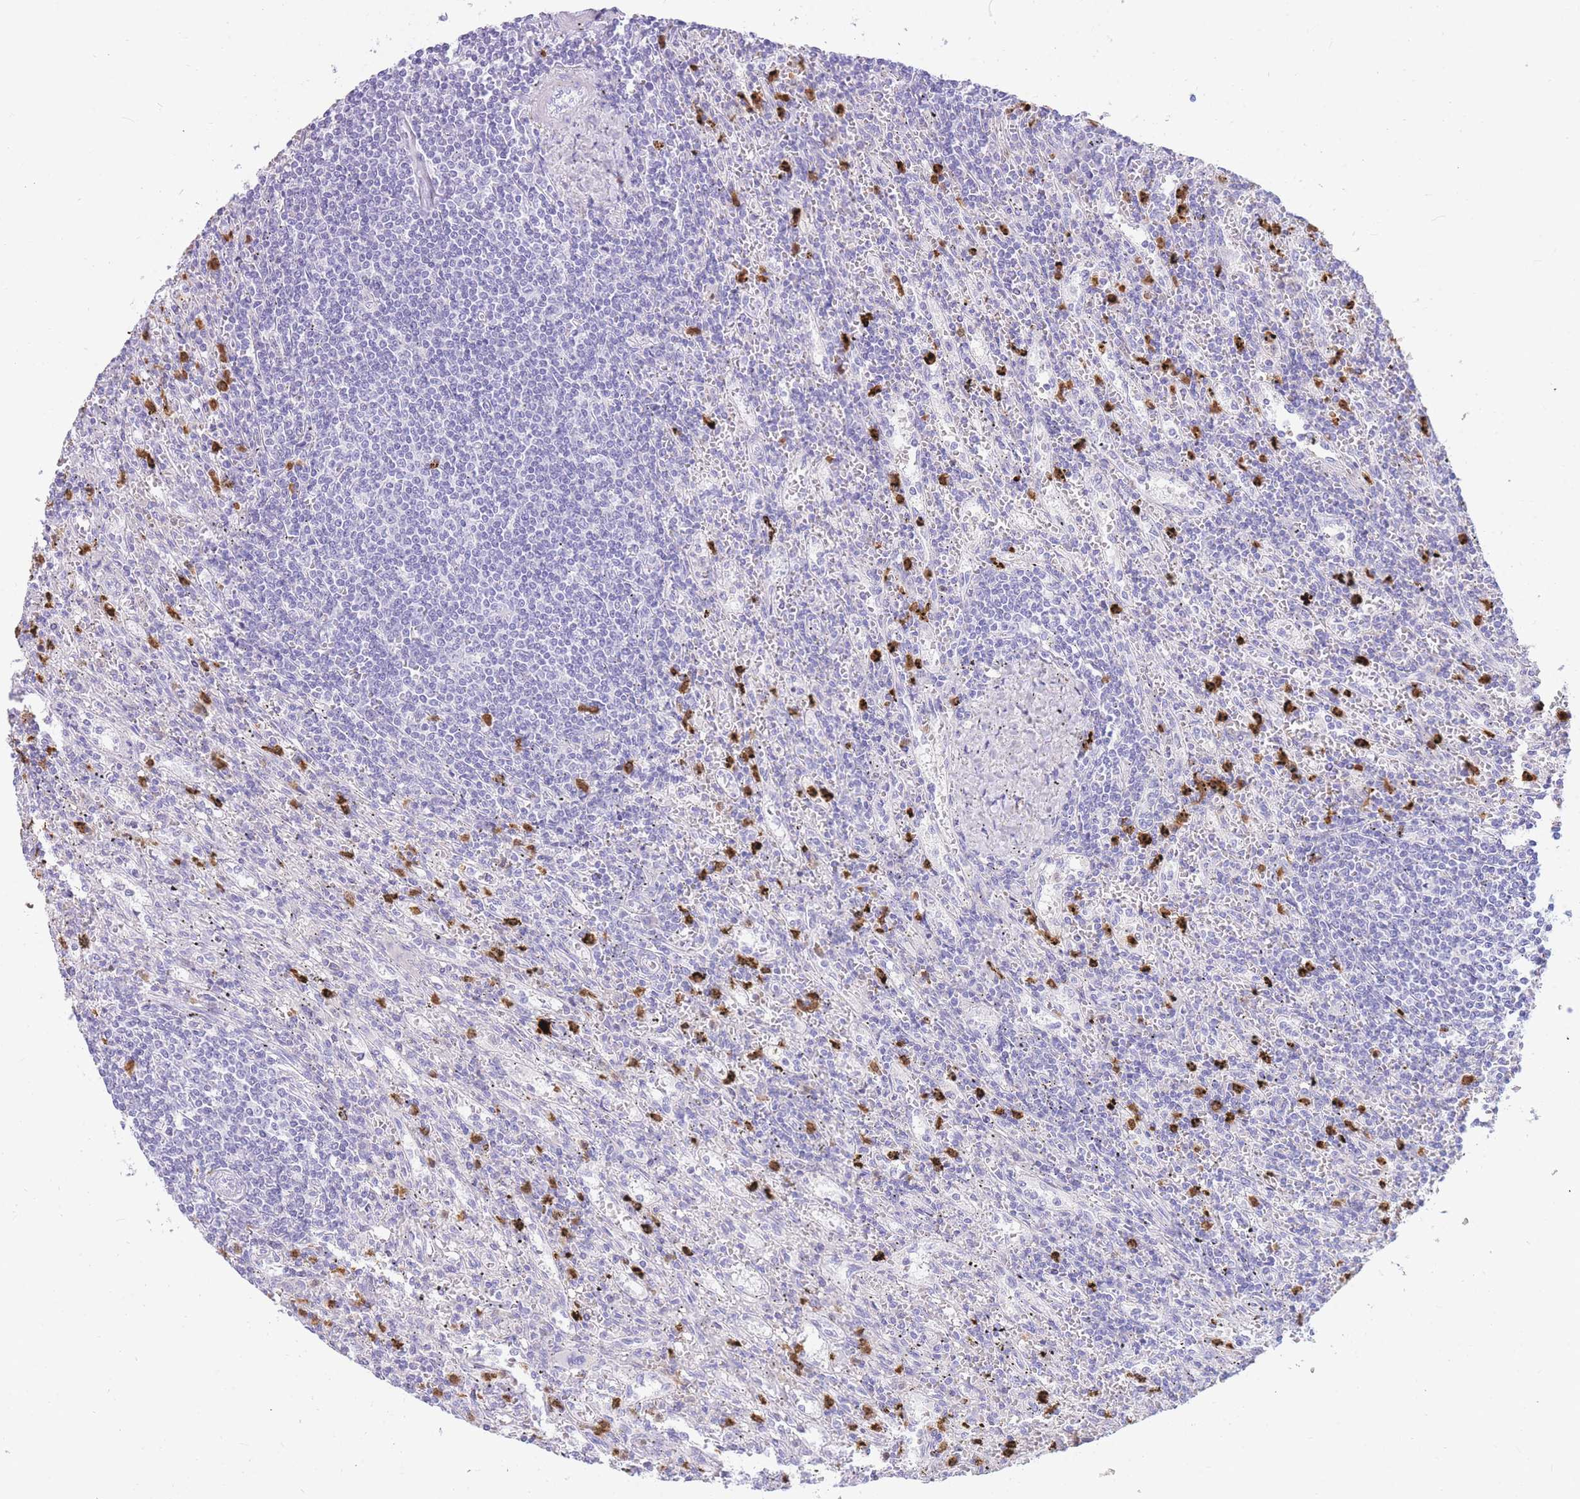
{"staining": {"intensity": "negative", "quantity": "none", "location": "none"}, "tissue": "lymphoma", "cell_type": "Tumor cells", "image_type": "cancer", "snomed": [{"axis": "morphology", "description": "Malignant lymphoma, non-Hodgkin's type, Low grade"}, {"axis": "topography", "description": "Spleen"}], "caption": "Immunohistochemistry histopathology image of neoplastic tissue: human lymphoma stained with DAB (3,3'-diaminobenzidine) exhibits no significant protein expression in tumor cells. (Stains: DAB (3,3'-diaminobenzidine) immunohistochemistry (IHC) with hematoxylin counter stain, Microscopy: brightfield microscopy at high magnification).", "gene": "TPSAB1", "patient": {"sex": "male", "age": 76}}